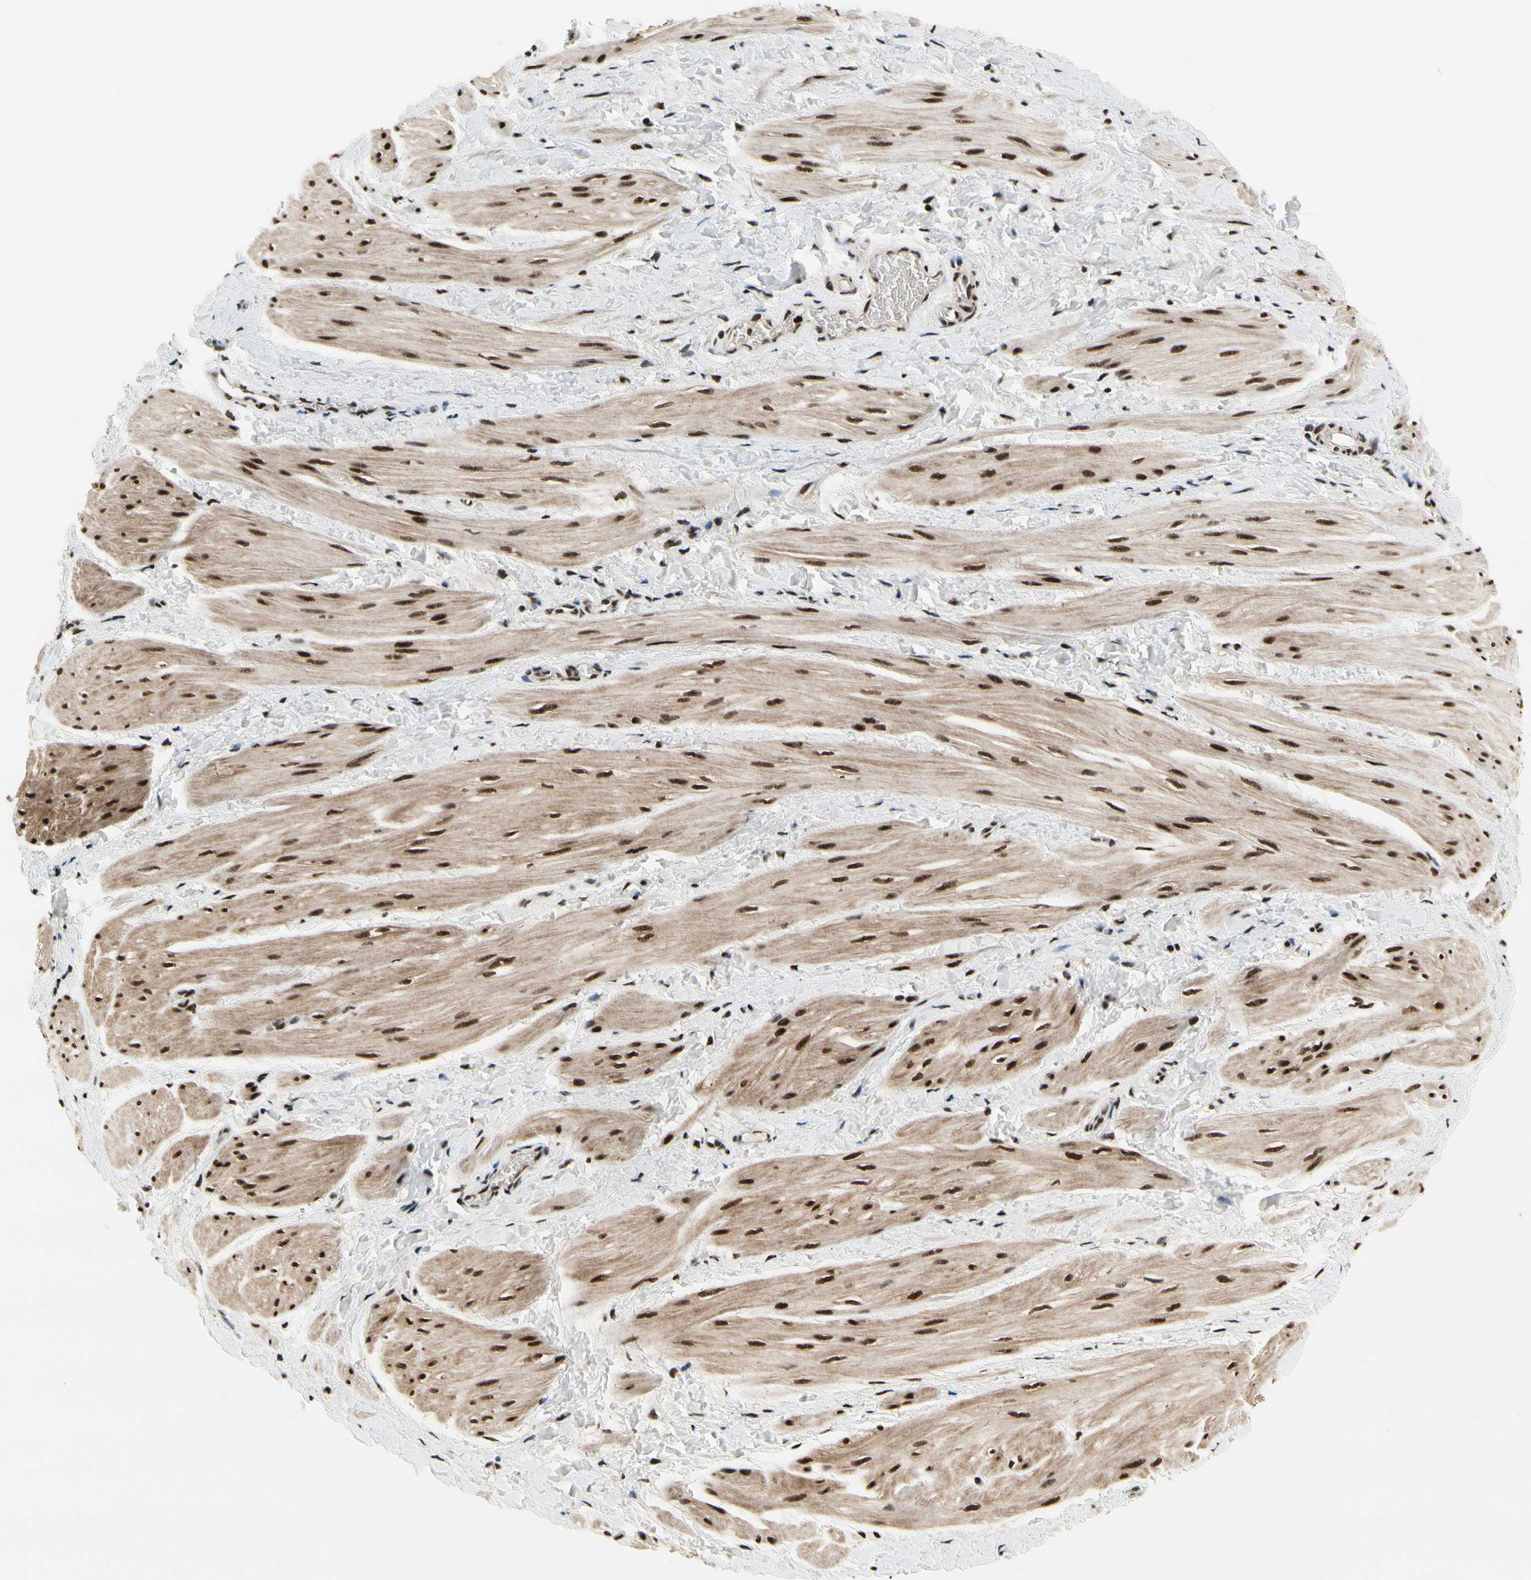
{"staining": {"intensity": "strong", "quantity": ">75%", "location": "cytoplasmic/membranous,nuclear"}, "tissue": "smooth muscle", "cell_type": "Smooth muscle cells", "image_type": "normal", "snomed": [{"axis": "morphology", "description": "Normal tissue, NOS"}, {"axis": "topography", "description": "Smooth muscle"}], "caption": "An image of smooth muscle stained for a protein reveals strong cytoplasmic/membranous,nuclear brown staining in smooth muscle cells. (DAB (3,3'-diaminobenzidine) IHC, brown staining for protein, blue staining for nuclei).", "gene": "SRSF11", "patient": {"sex": "male", "age": 16}}